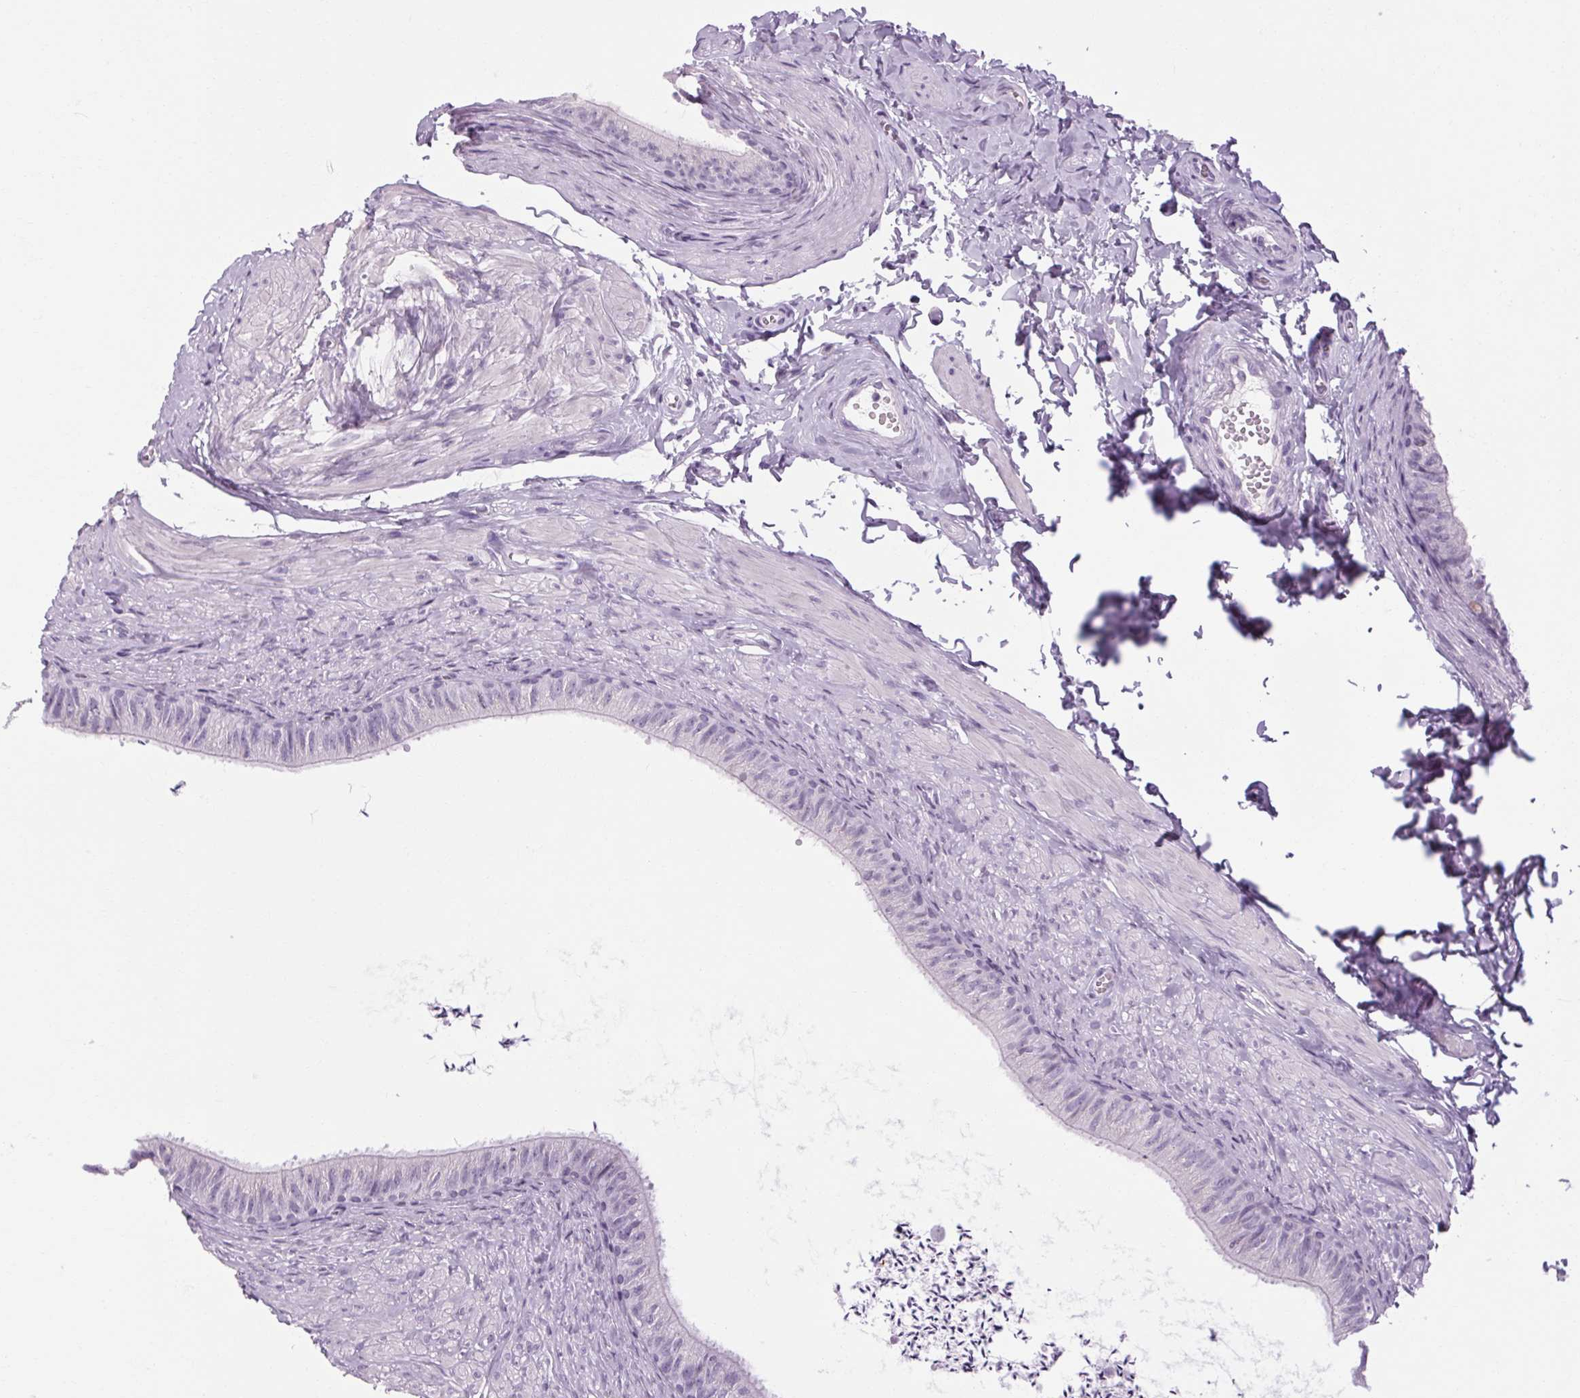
{"staining": {"intensity": "negative", "quantity": "none", "location": "none"}, "tissue": "epididymis", "cell_type": "Glandular cells", "image_type": "normal", "snomed": [{"axis": "morphology", "description": "Normal tissue, NOS"}, {"axis": "topography", "description": "Epididymis, spermatic cord, NOS"}, {"axis": "topography", "description": "Epididymis"}, {"axis": "topography", "description": "Peripheral nerve tissue"}], "caption": "This is a histopathology image of immunohistochemistry (IHC) staining of unremarkable epididymis, which shows no expression in glandular cells.", "gene": "POMC", "patient": {"sex": "male", "age": 29}}